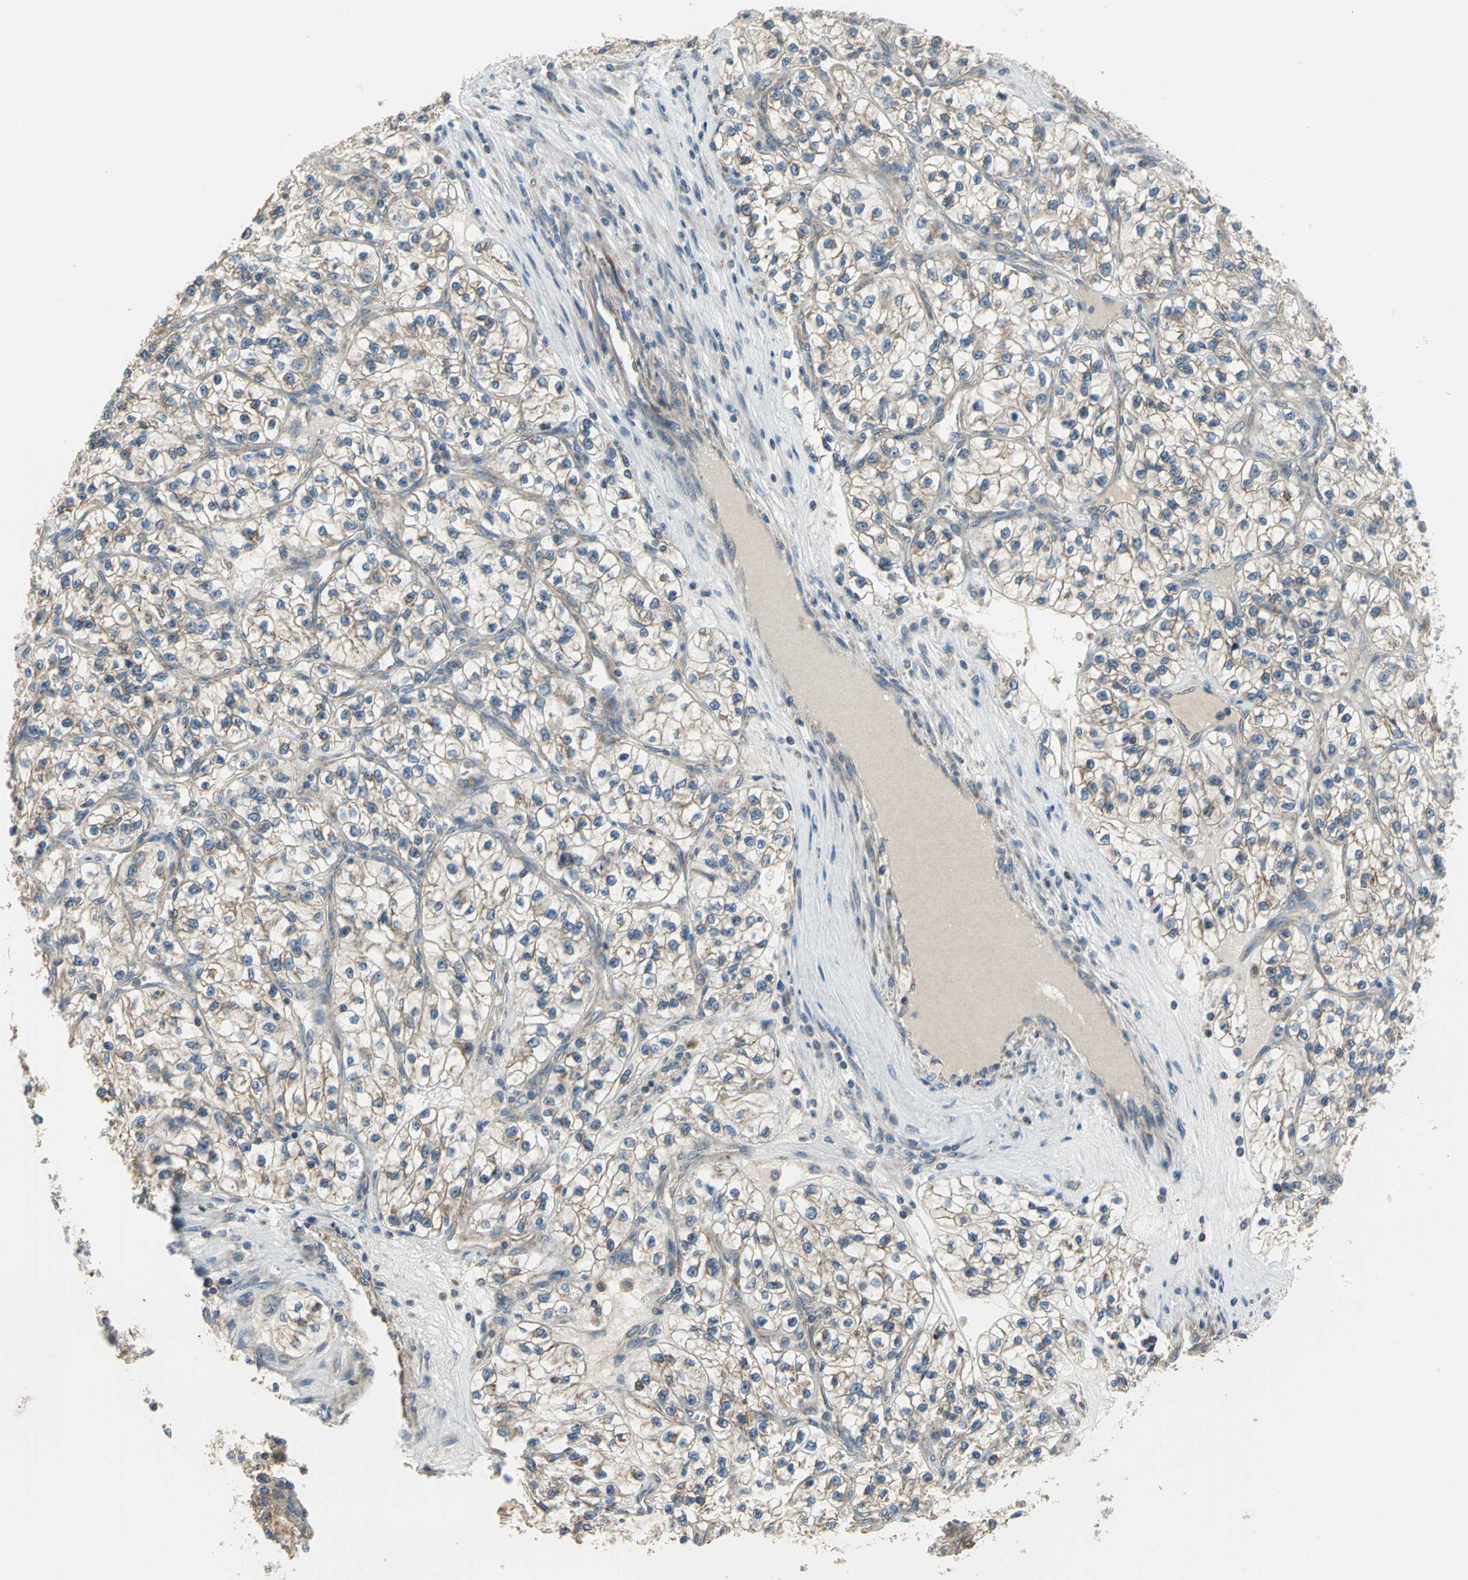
{"staining": {"intensity": "moderate", "quantity": "25%-75%", "location": "cytoplasmic/membranous"}, "tissue": "renal cancer", "cell_type": "Tumor cells", "image_type": "cancer", "snomed": [{"axis": "morphology", "description": "Adenocarcinoma, NOS"}, {"axis": "topography", "description": "Kidney"}], "caption": "A brown stain shows moderate cytoplasmic/membranous positivity of a protein in human adenocarcinoma (renal) tumor cells.", "gene": "TRAK1", "patient": {"sex": "female", "age": 57}}